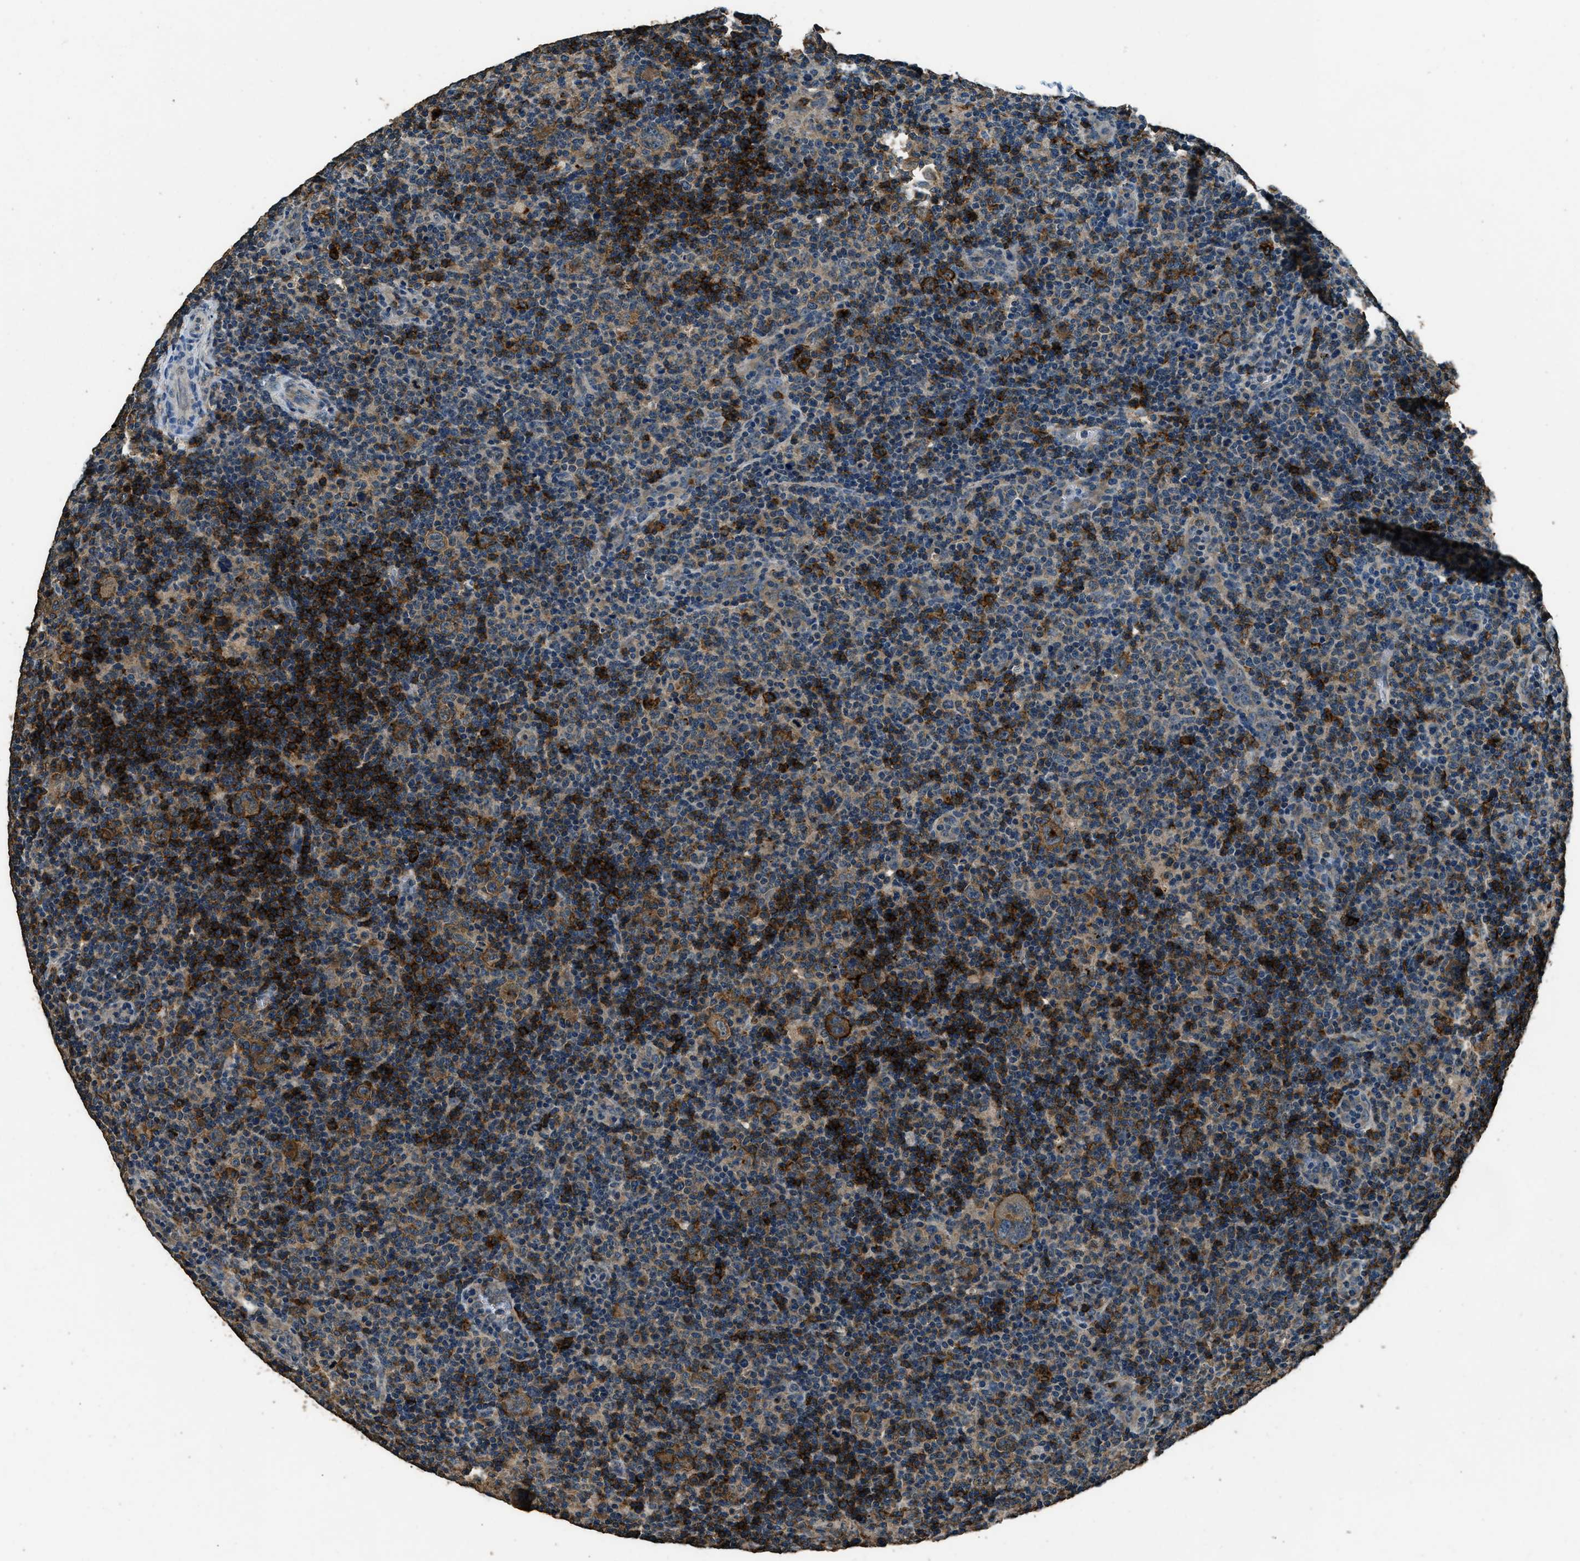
{"staining": {"intensity": "moderate", "quantity": ">75%", "location": "cytoplasmic/membranous"}, "tissue": "lymphoma", "cell_type": "Tumor cells", "image_type": "cancer", "snomed": [{"axis": "morphology", "description": "Hodgkin's disease, NOS"}, {"axis": "topography", "description": "Lymph node"}], "caption": "Protein staining displays moderate cytoplasmic/membranous positivity in approximately >75% of tumor cells in Hodgkin's disease.", "gene": "SALL3", "patient": {"sex": "female", "age": 57}}